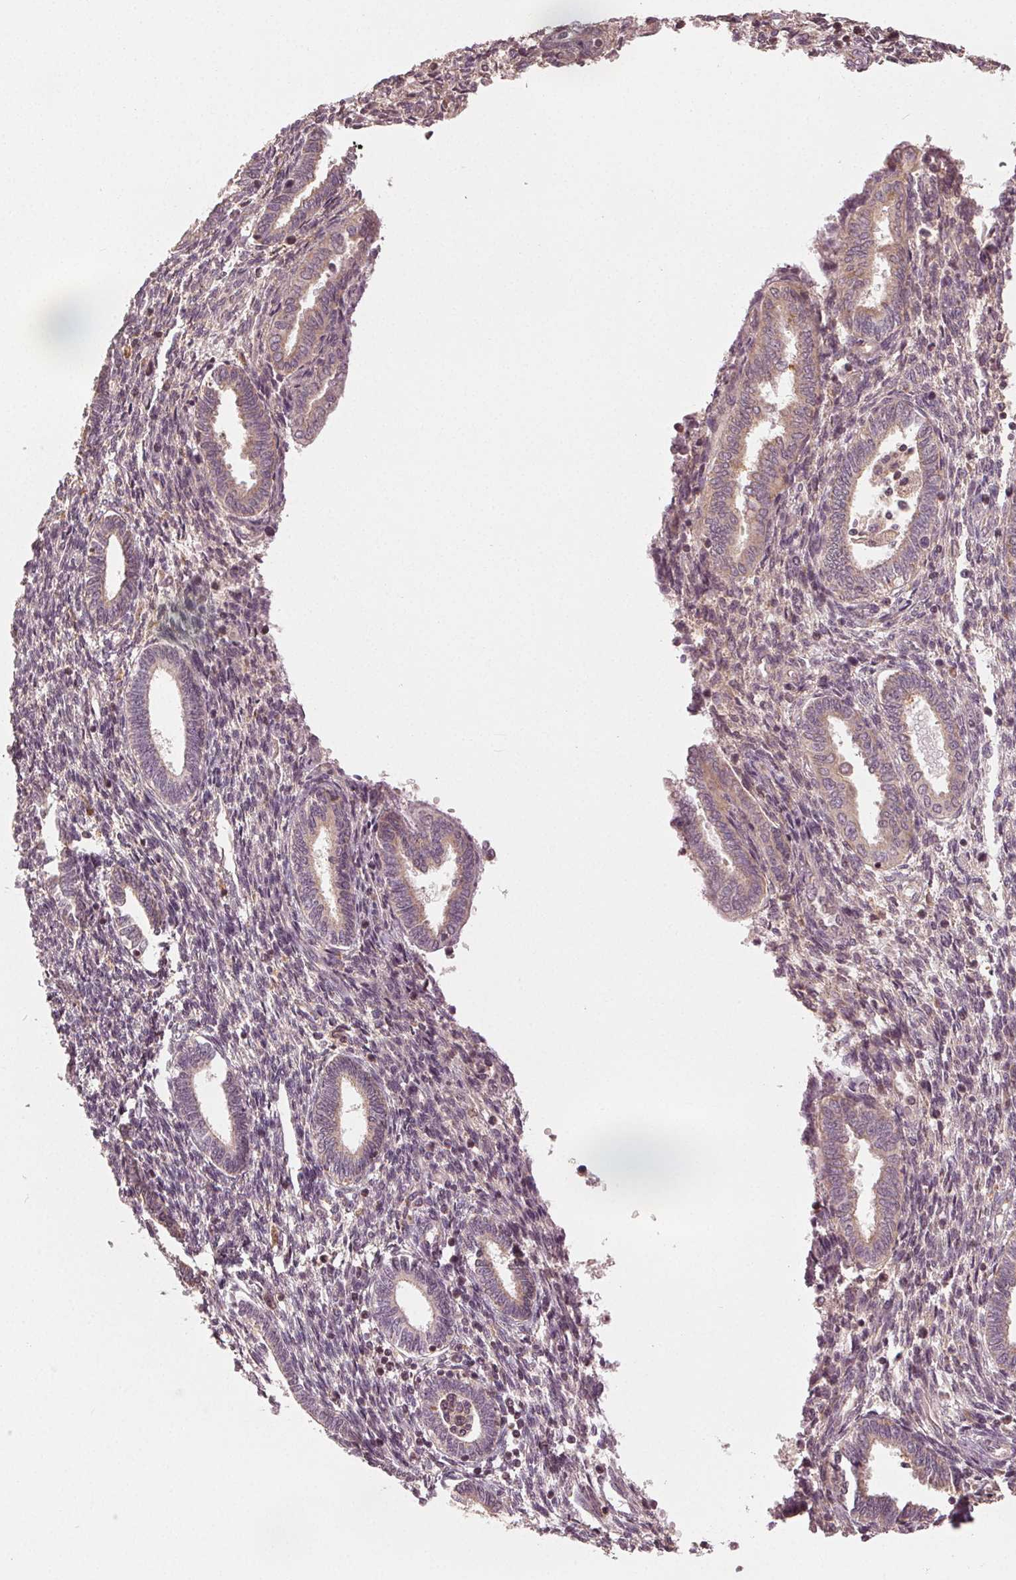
{"staining": {"intensity": "weak", "quantity": "<25%", "location": "cytoplasmic/membranous"}, "tissue": "endometrium", "cell_type": "Cells in endometrial stroma", "image_type": "normal", "snomed": [{"axis": "morphology", "description": "Normal tissue, NOS"}, {"axis": "topography", "description": "Endometrium"}], "caption": "This is an immunohistochemistry image of unremarkable endometrium. There is no staining in cells in endometrial stroma.", "gene": "GNB2", "patient": {"sex": "female", "age": 42}}